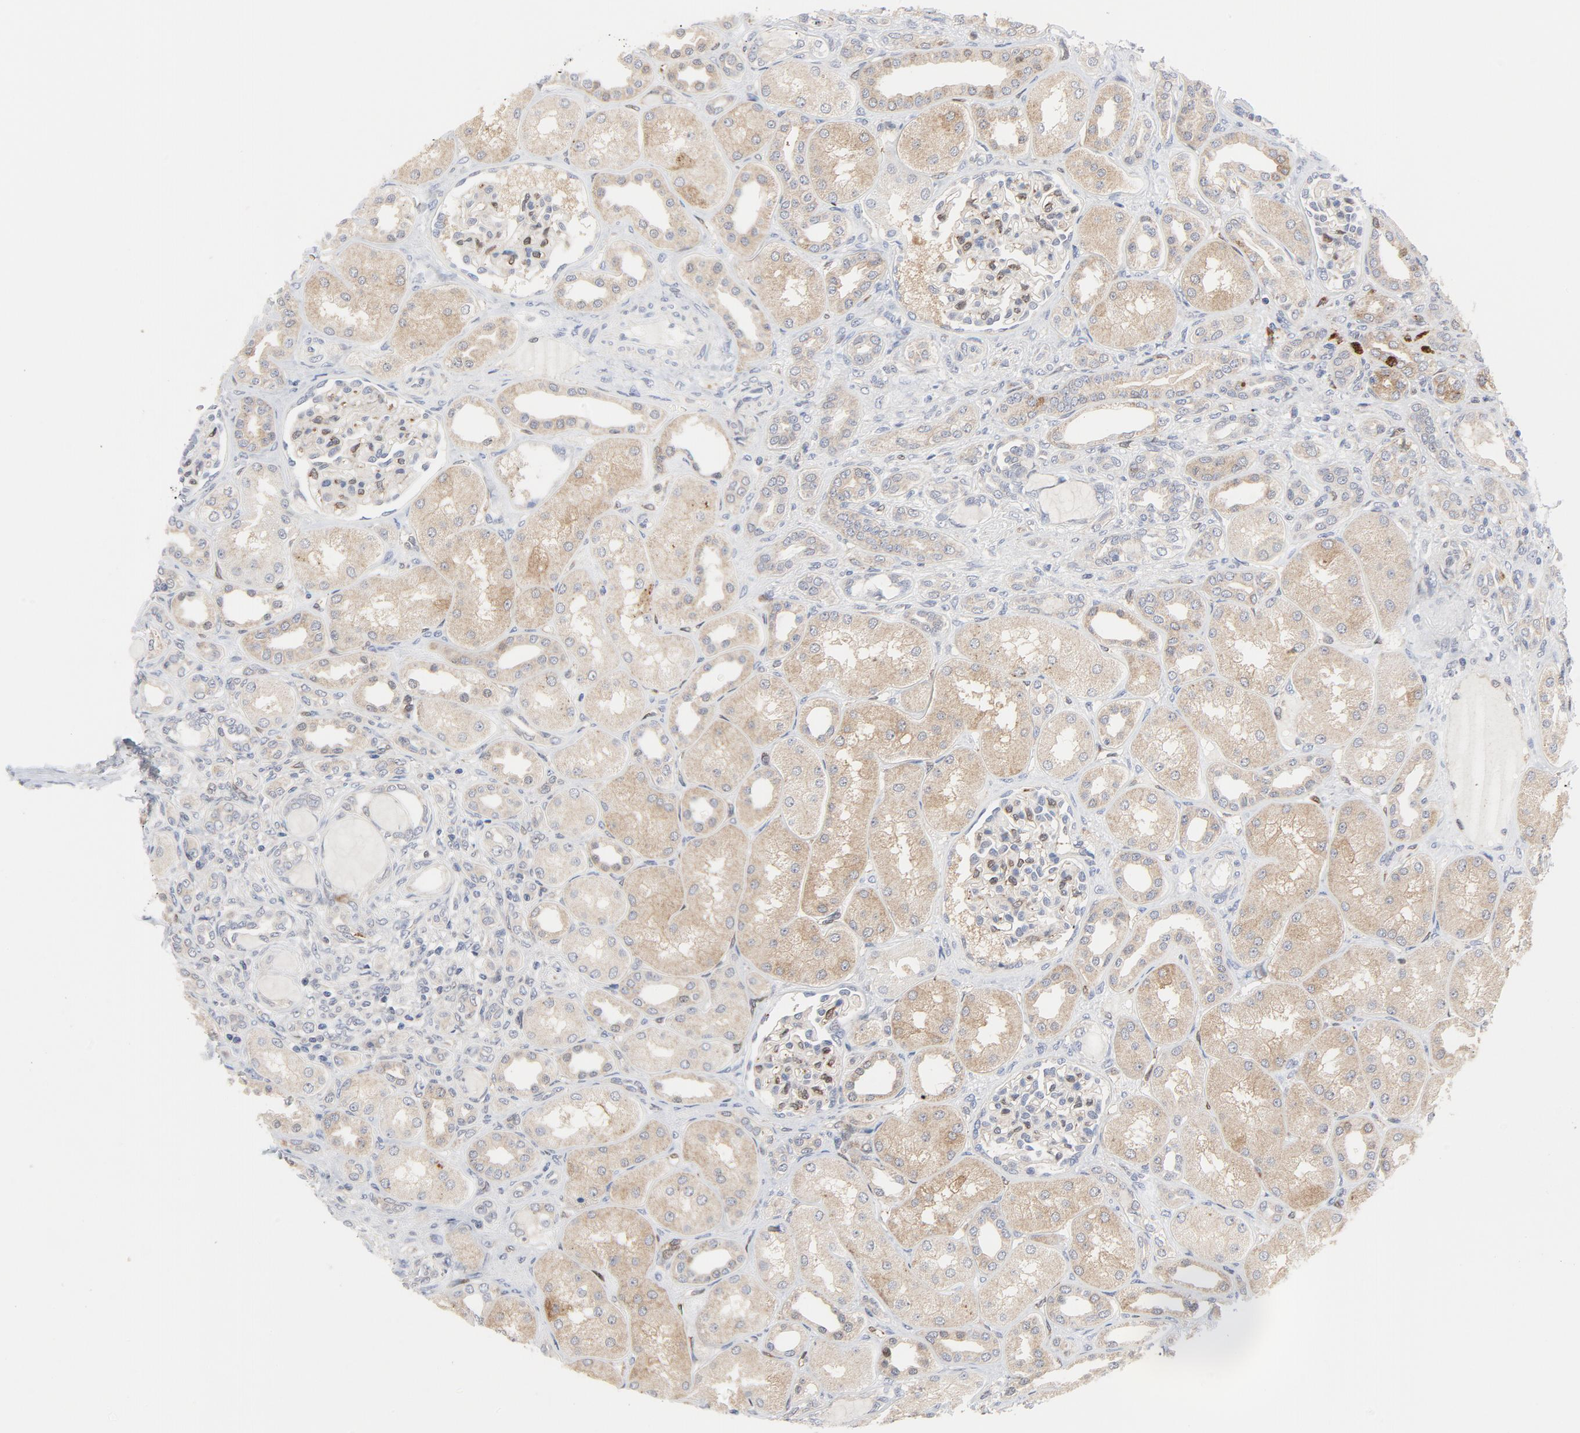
{"staining": {"intensity": "moderate", "quantity": "<25%", "location": "cytoplasmic/membranous"}, "tissue": "kidney", "cell_type": "Cells in glomeruli", "image_type": "normal", "snomed": [{"axis": "morphology", "description": "Normal tissue, NOS"}, {"axis": "topography", "description": "Kidney"}], "caption": "This image exhibits normal kidney stained with immunohistochemistry to label a protein in brown. The cytoplasmic/membranous of cells in glomeruli show moderate positivity for the protein. Nuclei are counter-stained blue.", "gene": "RAPGEF4", "patient": {"sex": "male", "age": 7}}